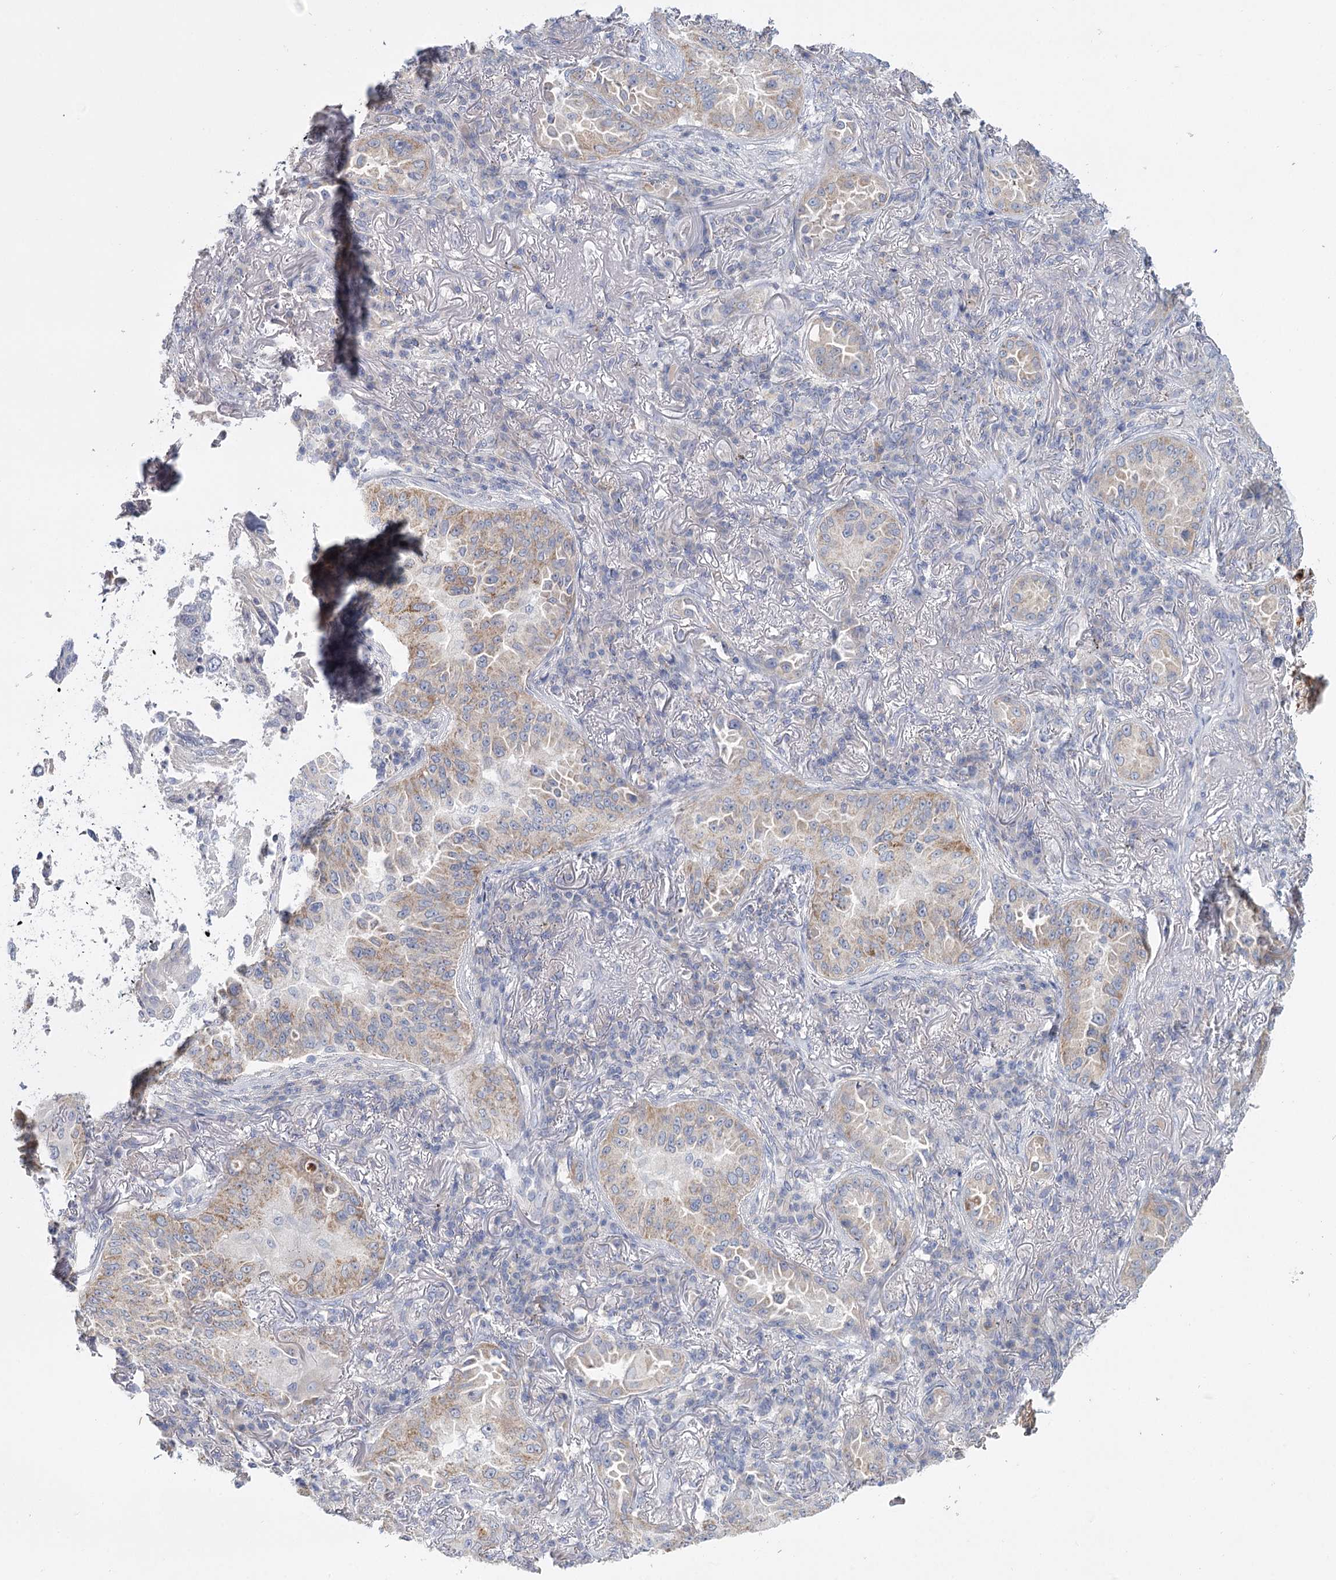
{"staining": {"intensity": "weak", "quantity": ">75%", "location": "cytoplasmic/membranous"}, "tissue": "lung cancer", "cell_type": "Tumor cells", "image_type": "cancer", "snomed": [{"axis": "morphology", "description": "Adenocarcinoma, NOS"}, {"axis": "topography", "description": "Lung"}], "caption": "Lung adenocarcinoma stained with a brown dye exhibits weak cytoplasmic/membranous positive staining in about >75% of tumor cells.", "gene": "ARHGAP44", "patient": {"sex": "female", "age": 69}}